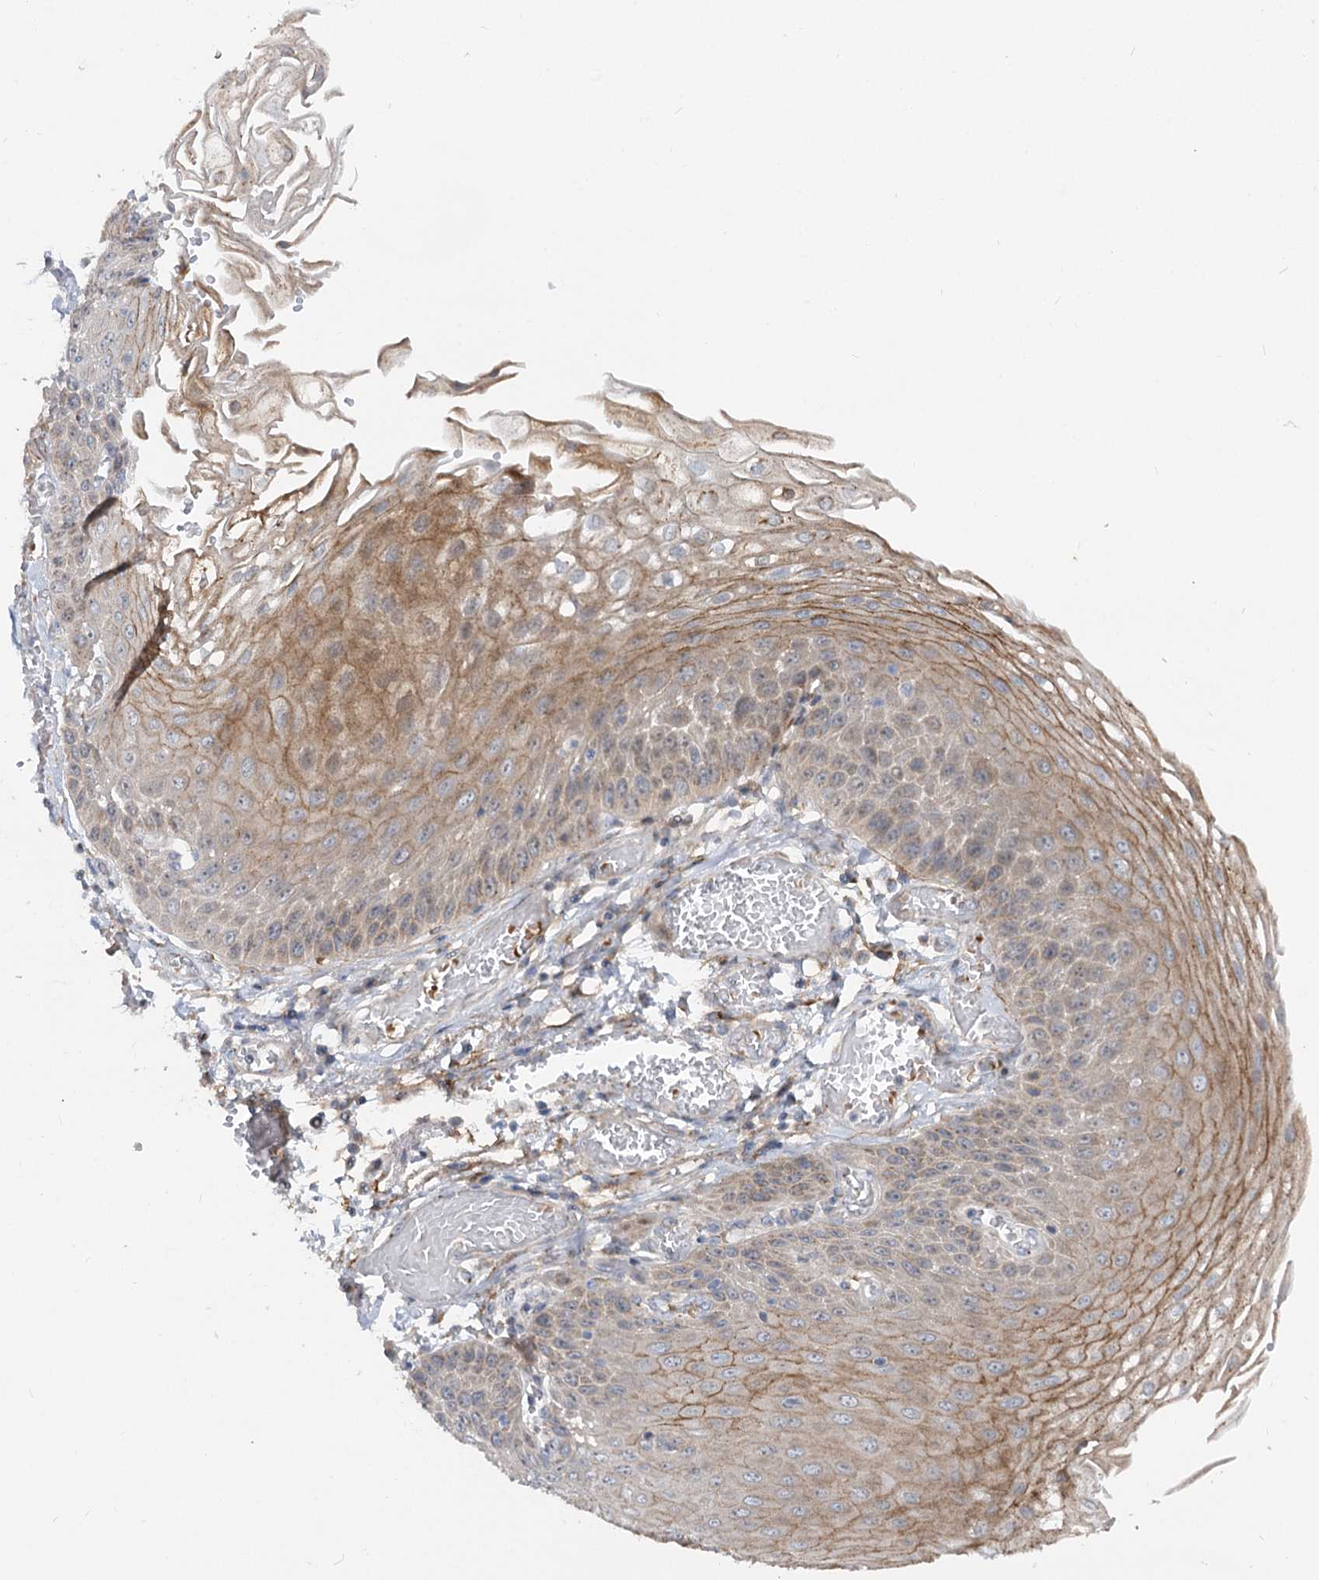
{"staining": {"intensity": "moderate", "quantity": "25%-75%", "location": "cytoplasmic/membranous"}, "tissue": "esophagus", "cell_type": "Squamous epithelial cells", "image_type": "normal", "snomed": [{"axis": "morphology", "description": "Normal tissue, NOS"}, {"axis": "topography", "description": "Esophagus"}], "caption": "Protein expression by IHC reveals moderate cytoplasmic/membranous expression in about 25%-75% of squamous epithelial cells in benign esophagus.", "gene": "FGF19", "patient": {"sex": "male", "age": 81}}